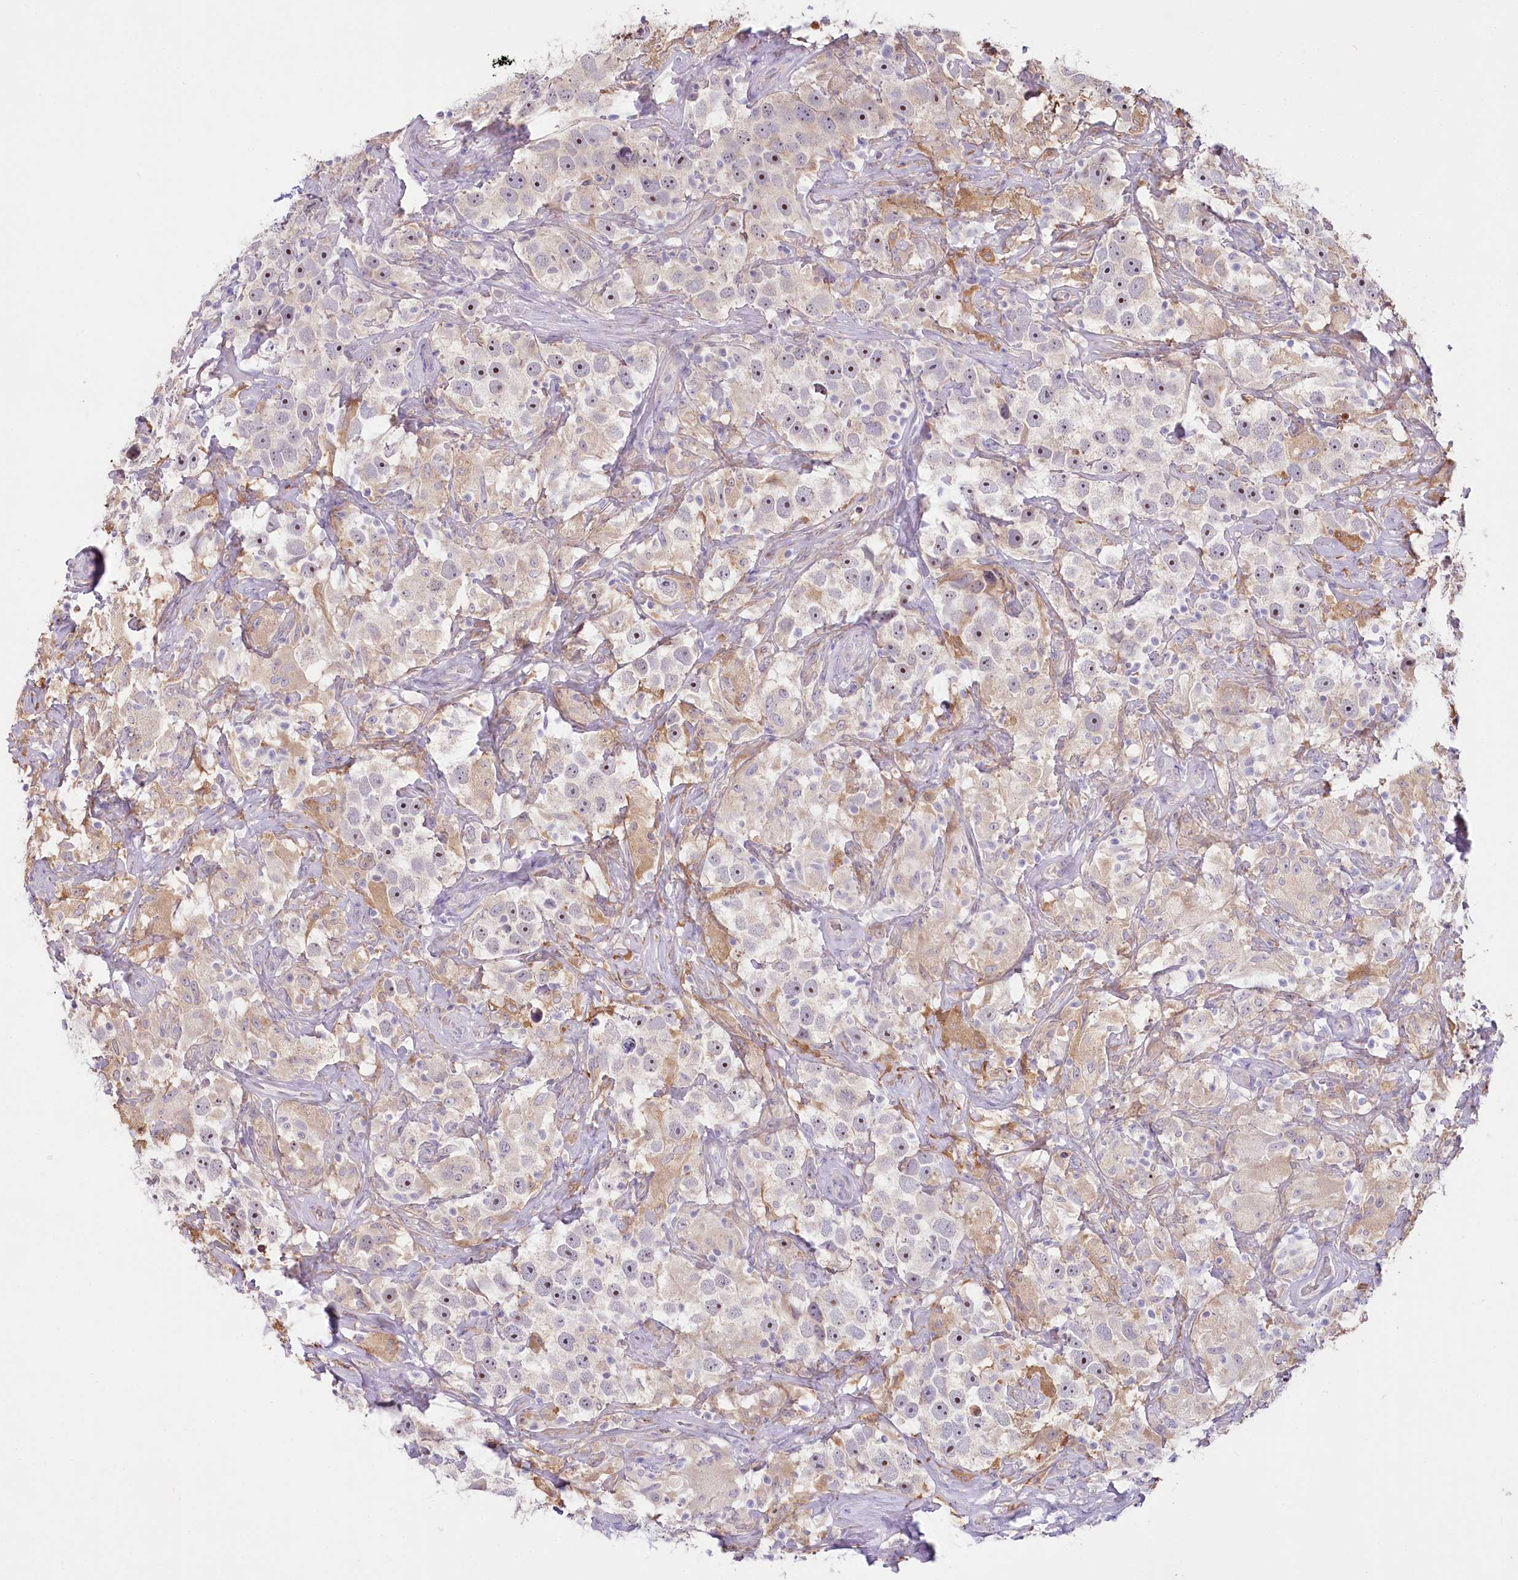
{"staining": {"intensity": "moderate", "quantity": "25%-75%", "location": "nuclear"}, "tissue": "testis cancer", "cell_type": "Tumor cells", "image_type": "cancer", "snomed": [{"axis": "morphology", "description": "Seminoma, NOS"}, {"axis": "topography", "description": "Testis"}], "caption": "Brown immunohistochemical staining in human testis seminoma displays moderate nuclear positivity in about 25%-75% of tumor cells.", "gene": "MYOZ1", "patient": {"sex": "male", "age": 49}}